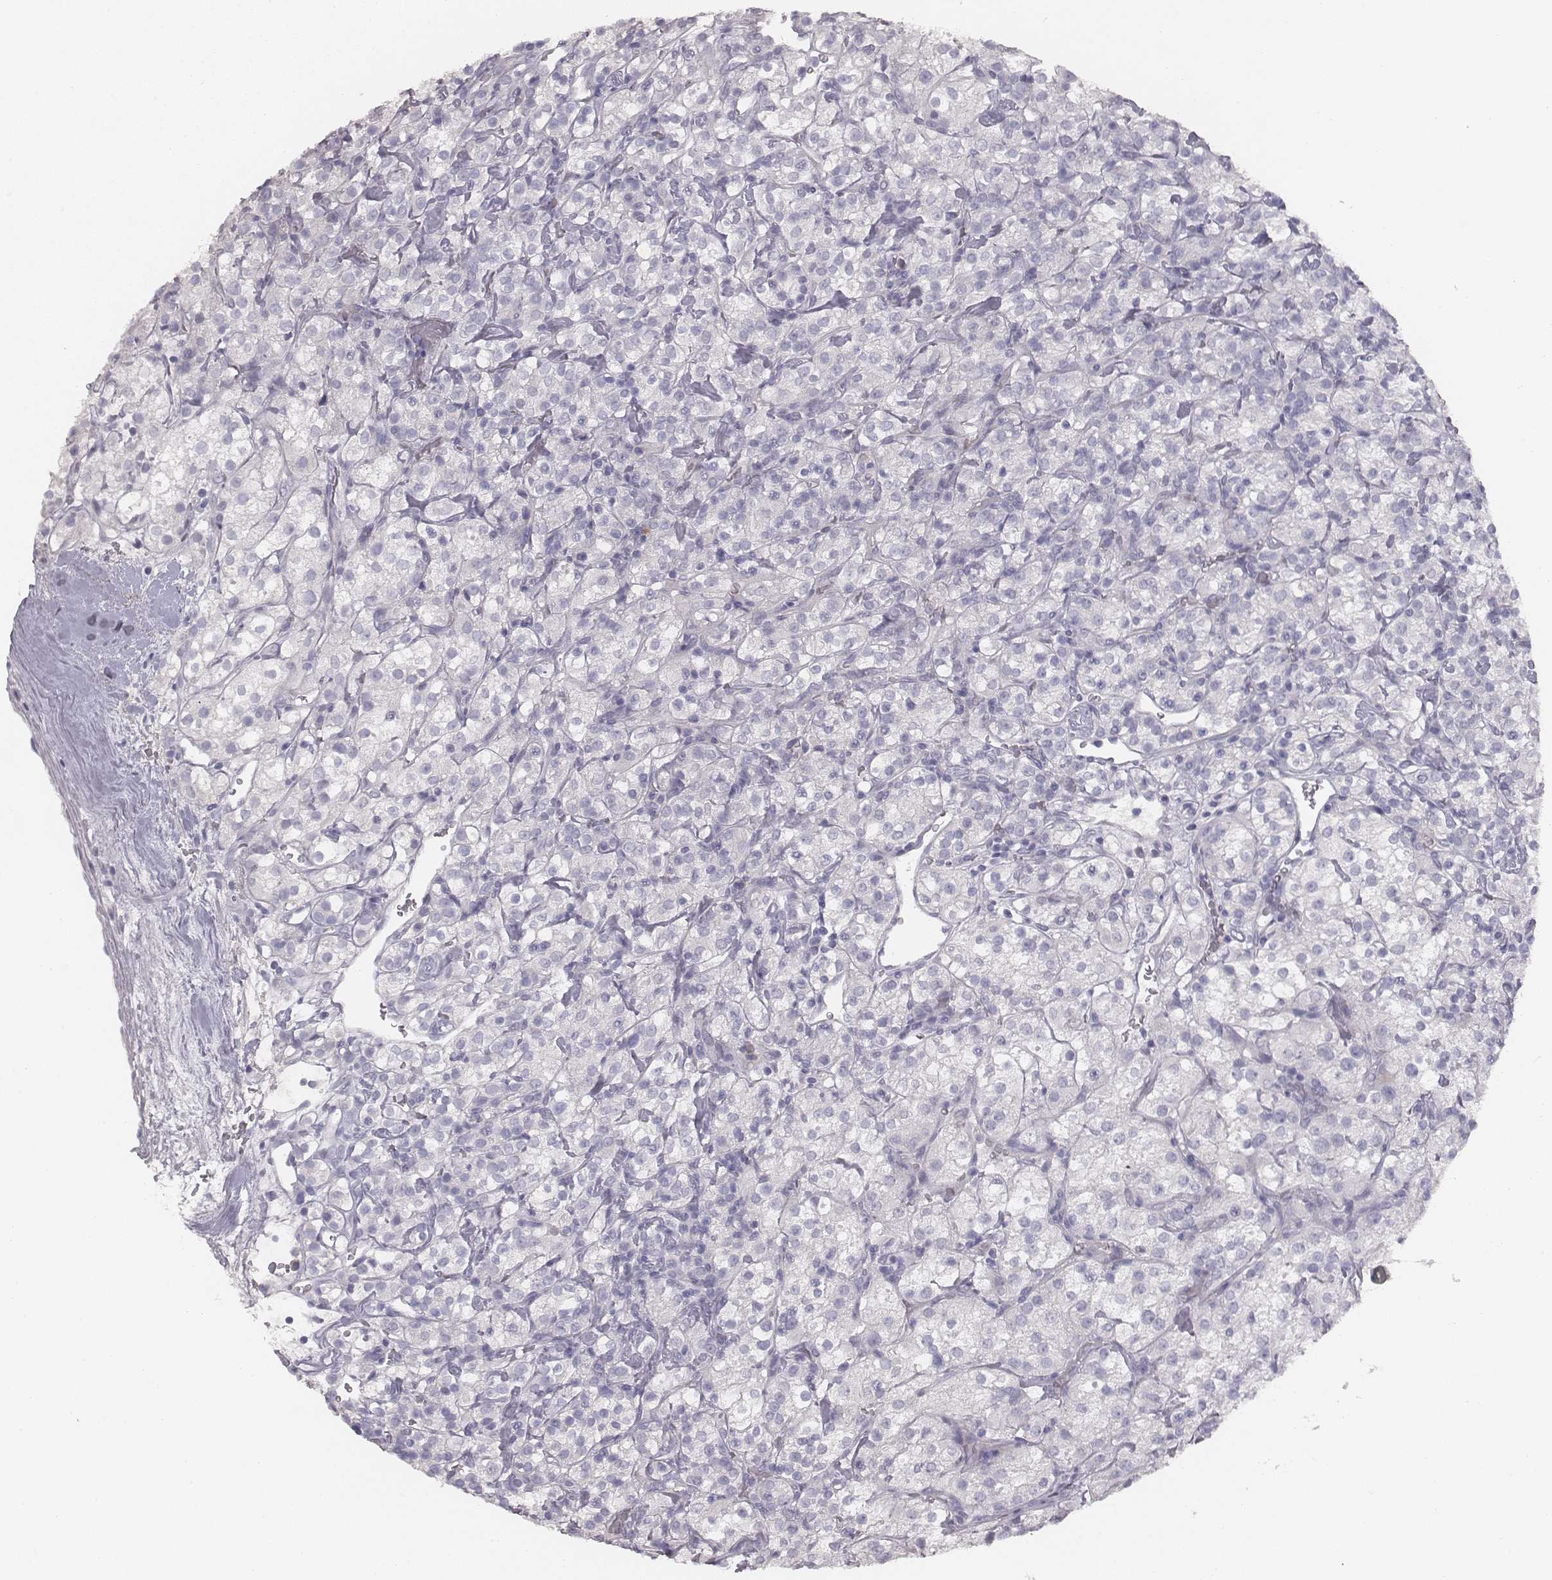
{"staining": {"intensity": "negative", "quantity": "none", "location": "none"}, "tissue": "renal cancer", "cell_type": "Tumor cells", "image_type": "cancer", "snomed": [{"axis": "morphology", "description": "Adenocarcinoma, NOS"}, {"axis": "topography", "description": "Kidney"}], "caption": "The micrograph exhibits no staining of tumor cells in renal adenocarcinoma.", "gene": "MYH6", "patient": {"sex": "male", "age": 77}}